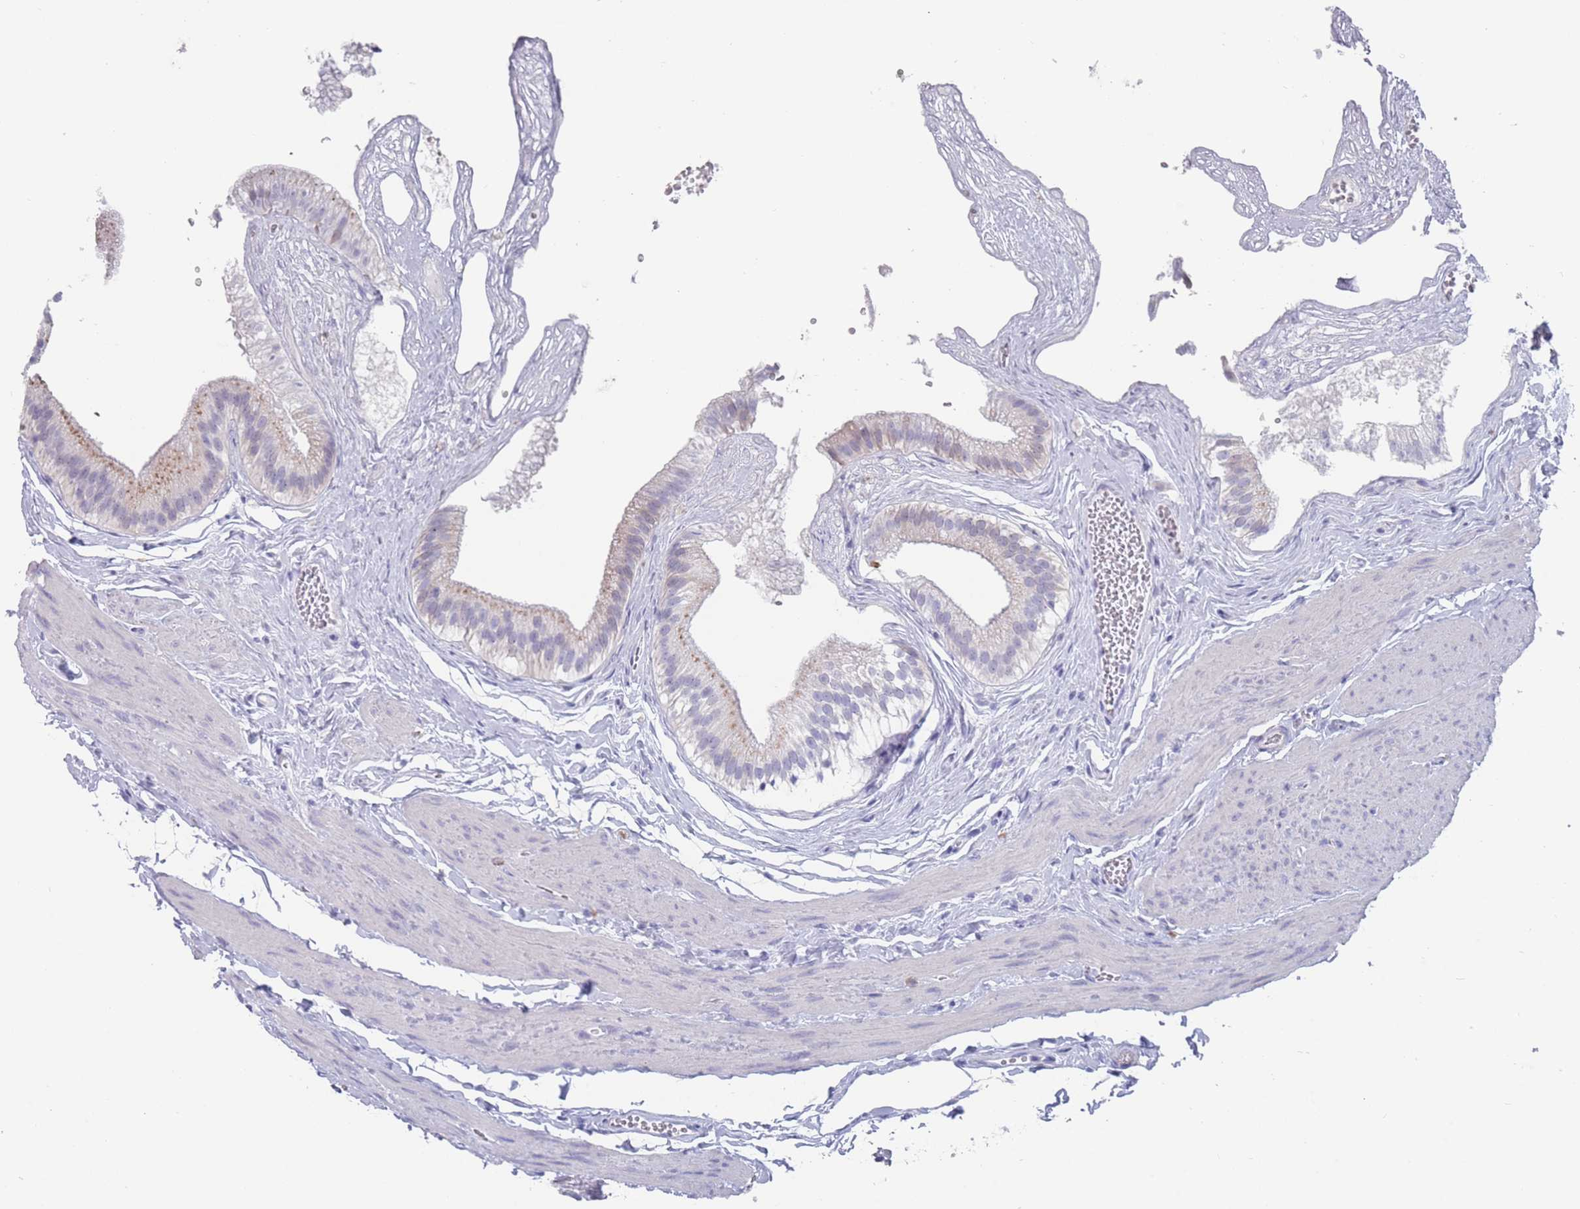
{"staining": {"intensity": "weak", "quantity": "<25%", "location": "cytoplasmic/membranous"}, "tissue": "gallbladder", "cell_type": "Glandular cells", "image_type": "normal", "snomed": [{"axis": "morphology", "description": "Normal tissue, NOS"}, {"axis": "topography", "description": "Gallbladder"}], "caption": "DAB immunohistochemical staining of benign gallbladder shows no significant expression in glandular cells. (DAB (3,3'-diaminobenzidine) immunohistochemistry (IHC) visualized using brightfield microscopy, high magnification).", "gene": "CYP51A1", "patient": {"sex": "female", "age": 54}}